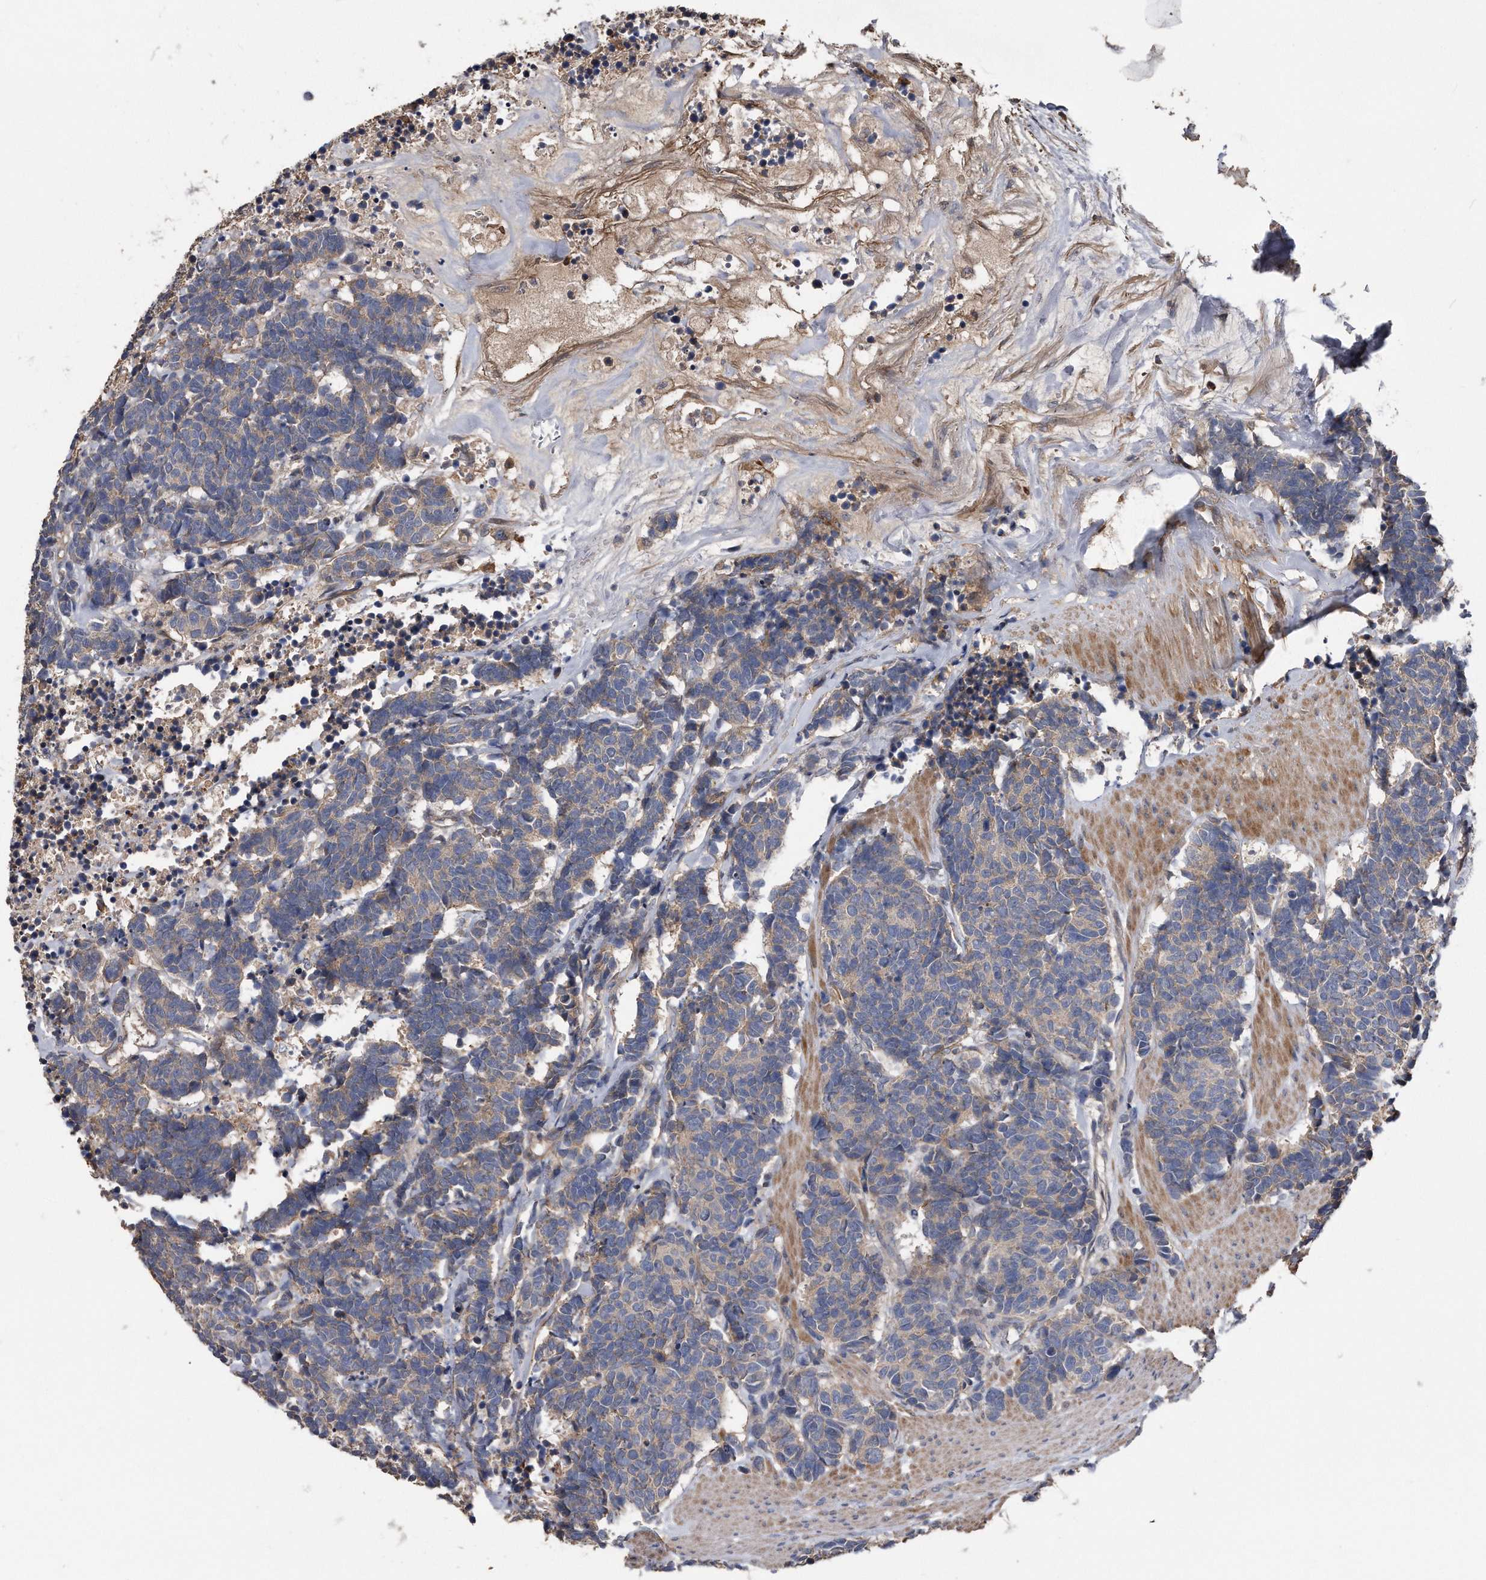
{"staining": {"intensity": "weak", "quantity": "25%-75%", "location": "cytoplasmic/membranous"}, "tissue": "carcinoid", "cell_type": "Tumor cells", "image_type": "cancer", "snomed": [{"axis": "morphology", "description": "Carcinoma, NOS"}, {"axis": "morphology", "description": "Carcinoid, malignant, NOS"}, {"axis": "topography", "description": "Urinary bladder"}], "caption": "A micrograph of carcinoid stained for a protein reveals weak cytoplasmic/membranous brown staining in tumor cells. The protein is stained brown, and the nuclei are stained in blue (DAB (3,3'-diaminobenzidine) IHC with brightfield microscopy, high magnification).", "gene": "KCND3", "patient": {"sex": "male", "age": 57}}